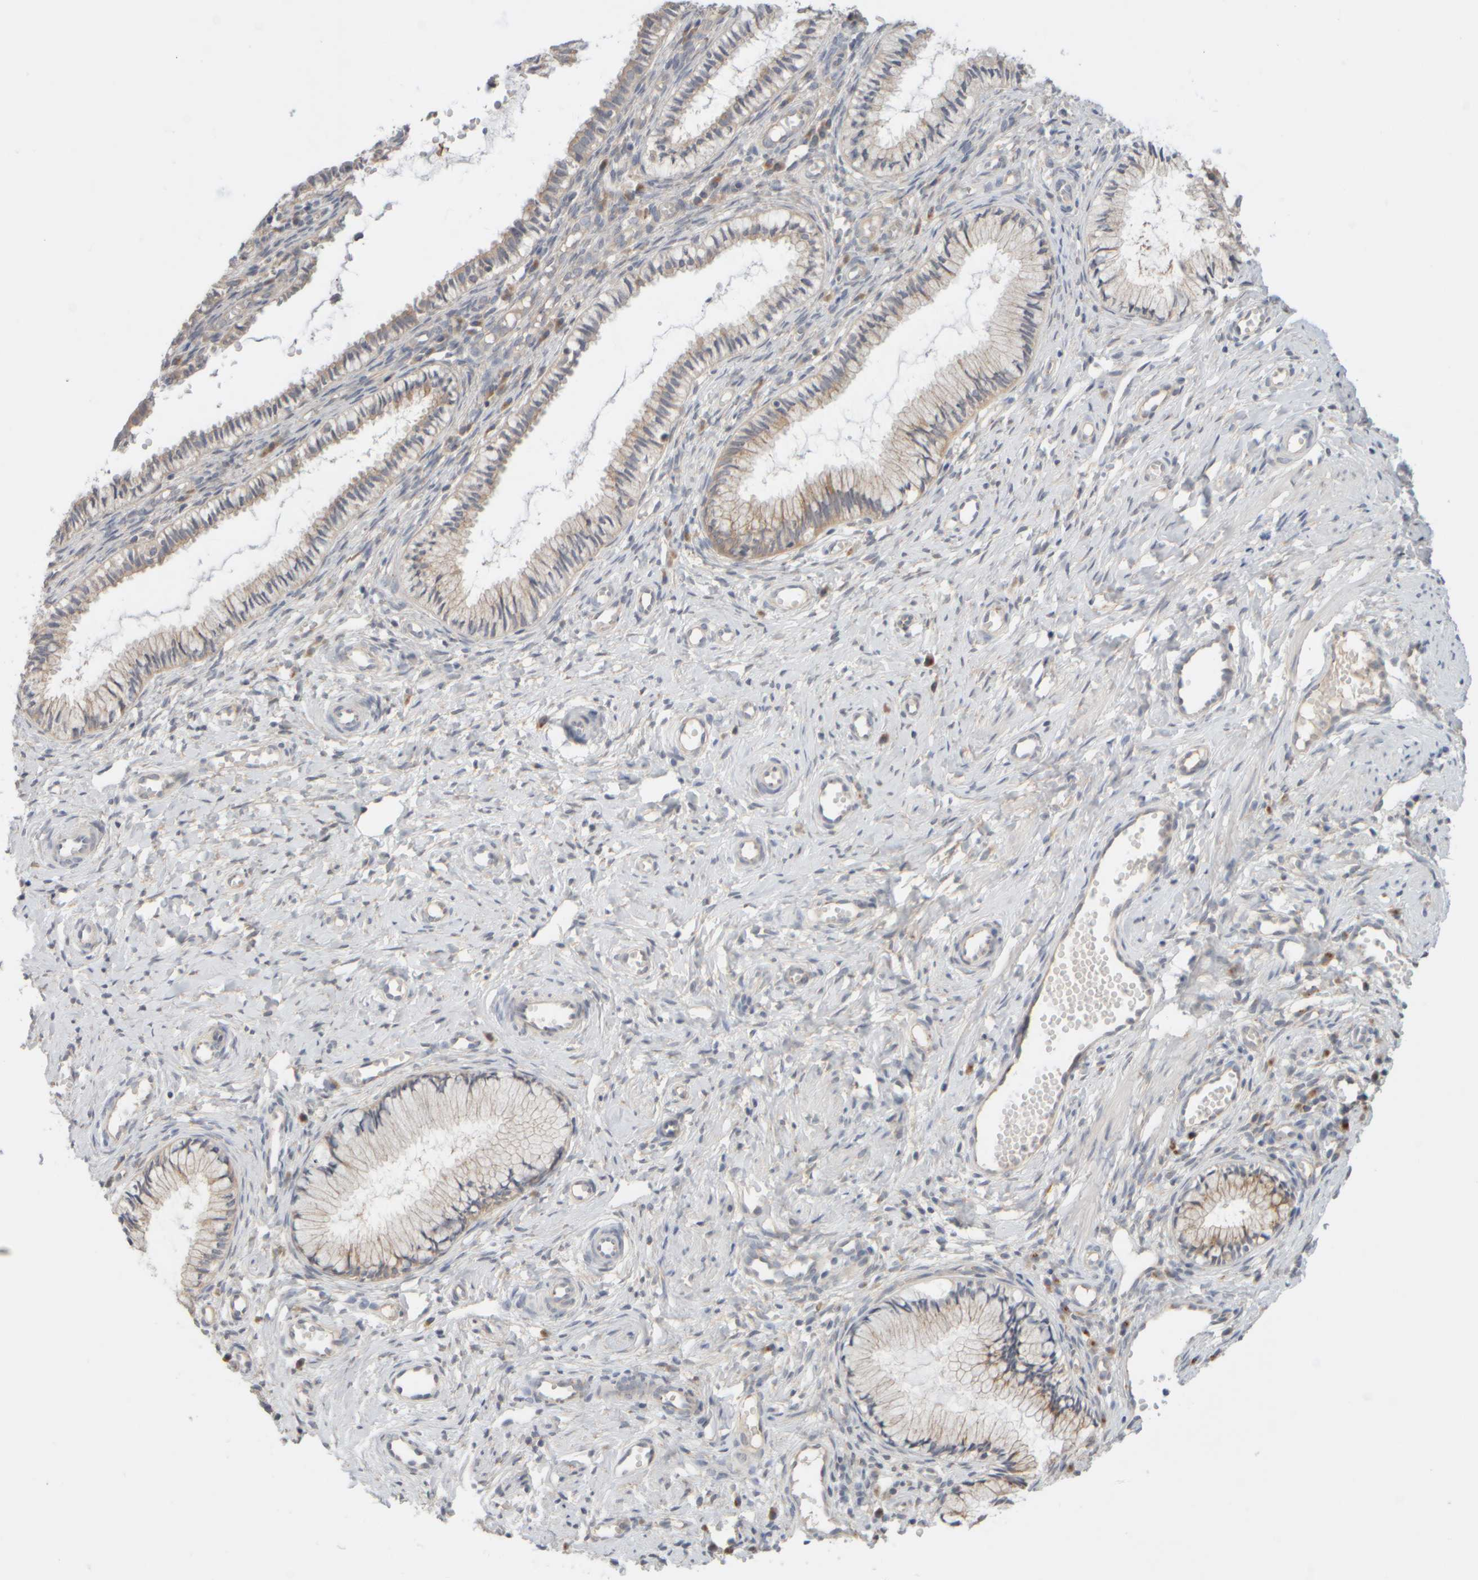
{"staining": {"intensity": "weak", "quantity": "25%-75%", "location": "cytoplasmic/membranous"}, "tissue": "cervix", "cell_type": "Glandular cells", "image_type": "normal", "snomed": [{"axis": "morphology", "description": "Normal tissue, NOS"}, {"axis": "topography", "description": "Cervix"}], "caption": "Glandular cells show weak cytoplasmic/membranous staining in approximately 25%-75% of cells in benign cervix. (brown staining indicates protein expression, while blue staining denotes nuclei).", "gene": "GOPC", "patient": {"sex": "female", "age": 27}}